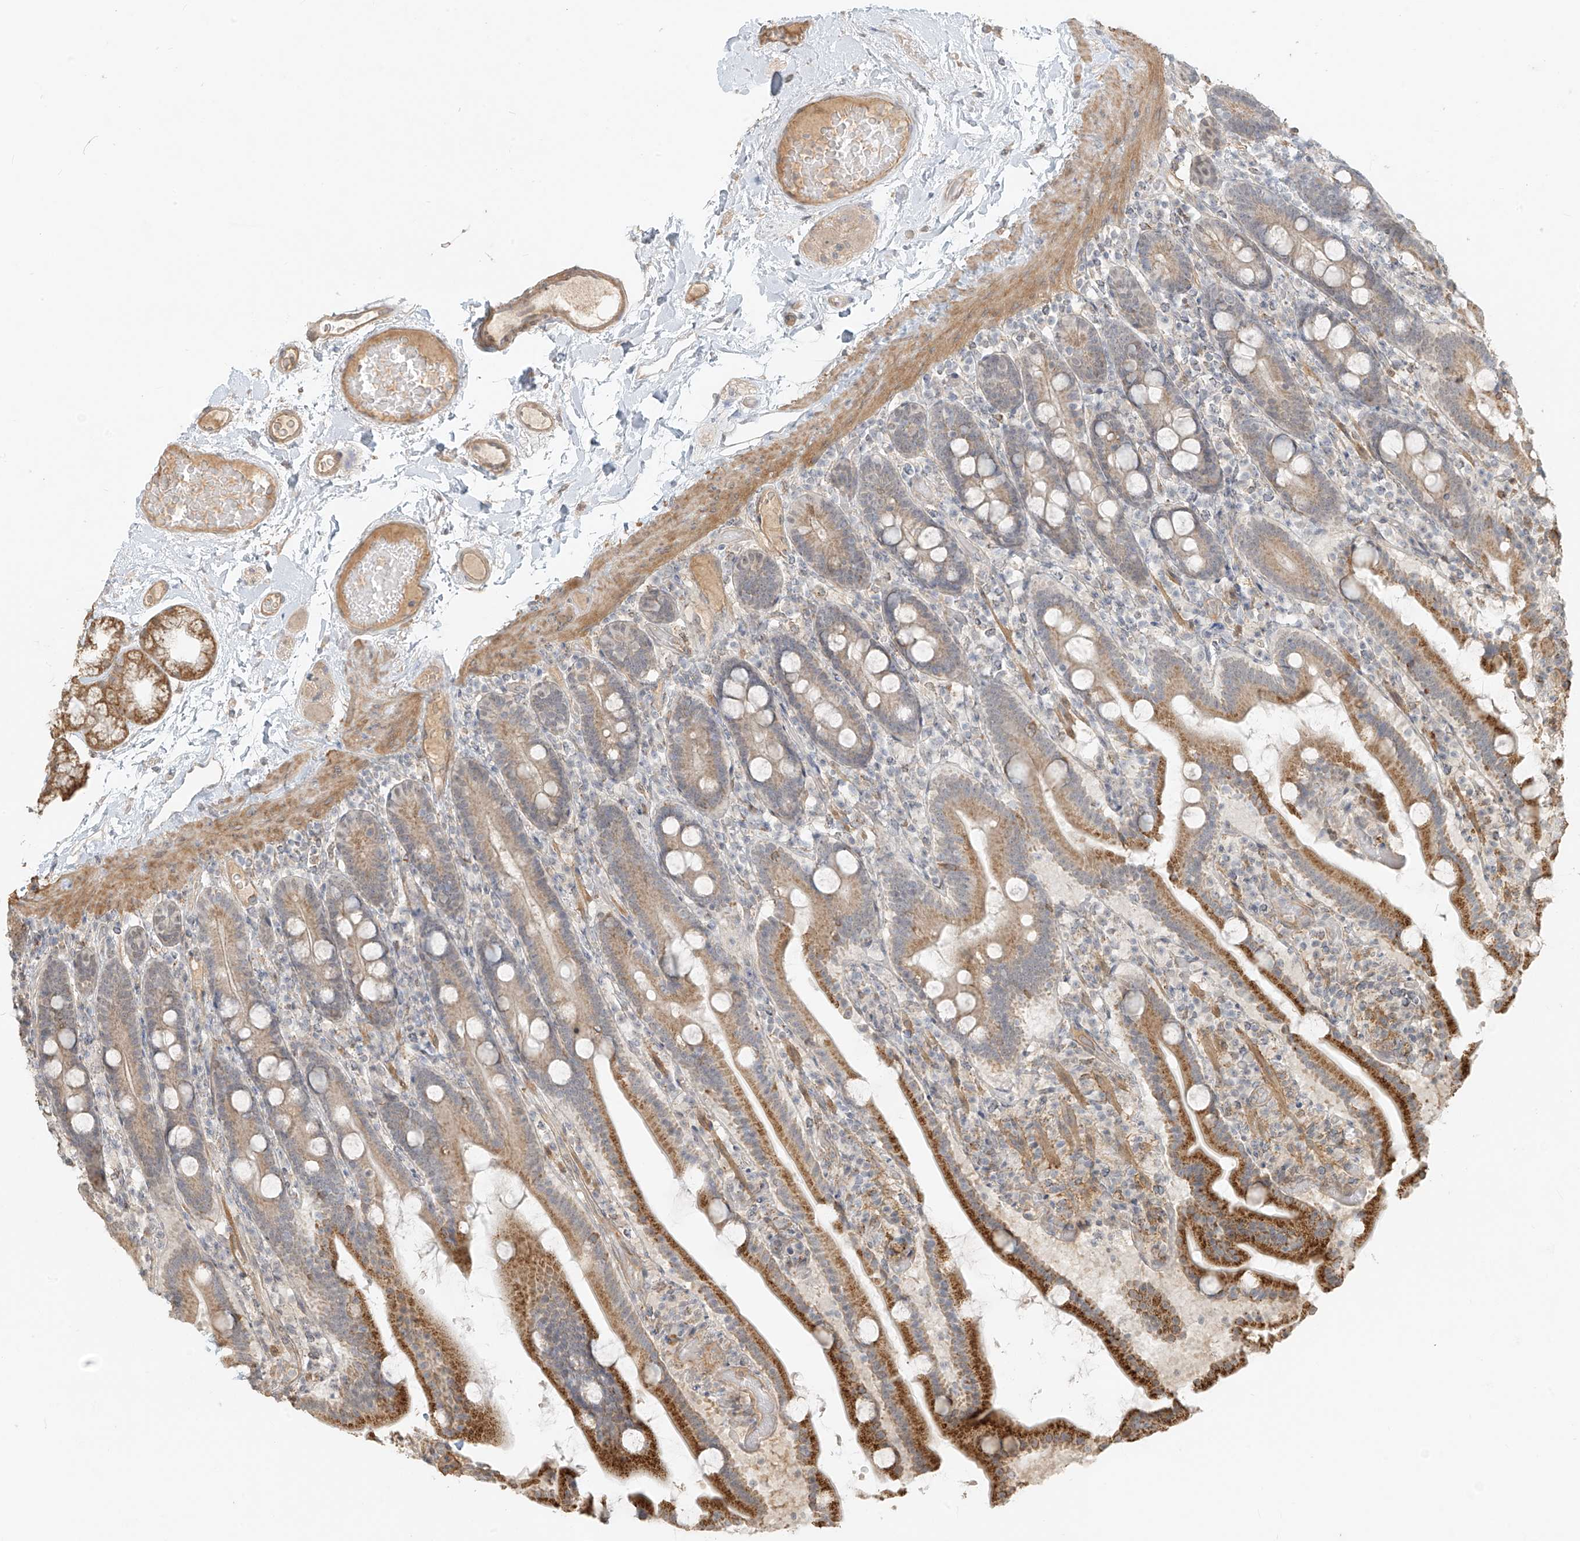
{"staining": {"intensity": "strong", "quantity": ">75%", "location": "cytoplasmic/membranous"}, "tissue": "duodenum", "cell_type": "Glandular cells", "image_type": "normal", "snomed": [{"axis": "morphology", "description": "Normal tissue, NOS"}, {"axis": "topography", "description": "Duodenum"}], "caption": "Glandular cells display high levels of strong cytoplasmic/membranous positivity in about >75% of cells in normal human duodenum.", "gene": "ABCD1", "patient": {"sex": "male", "age": 55}}